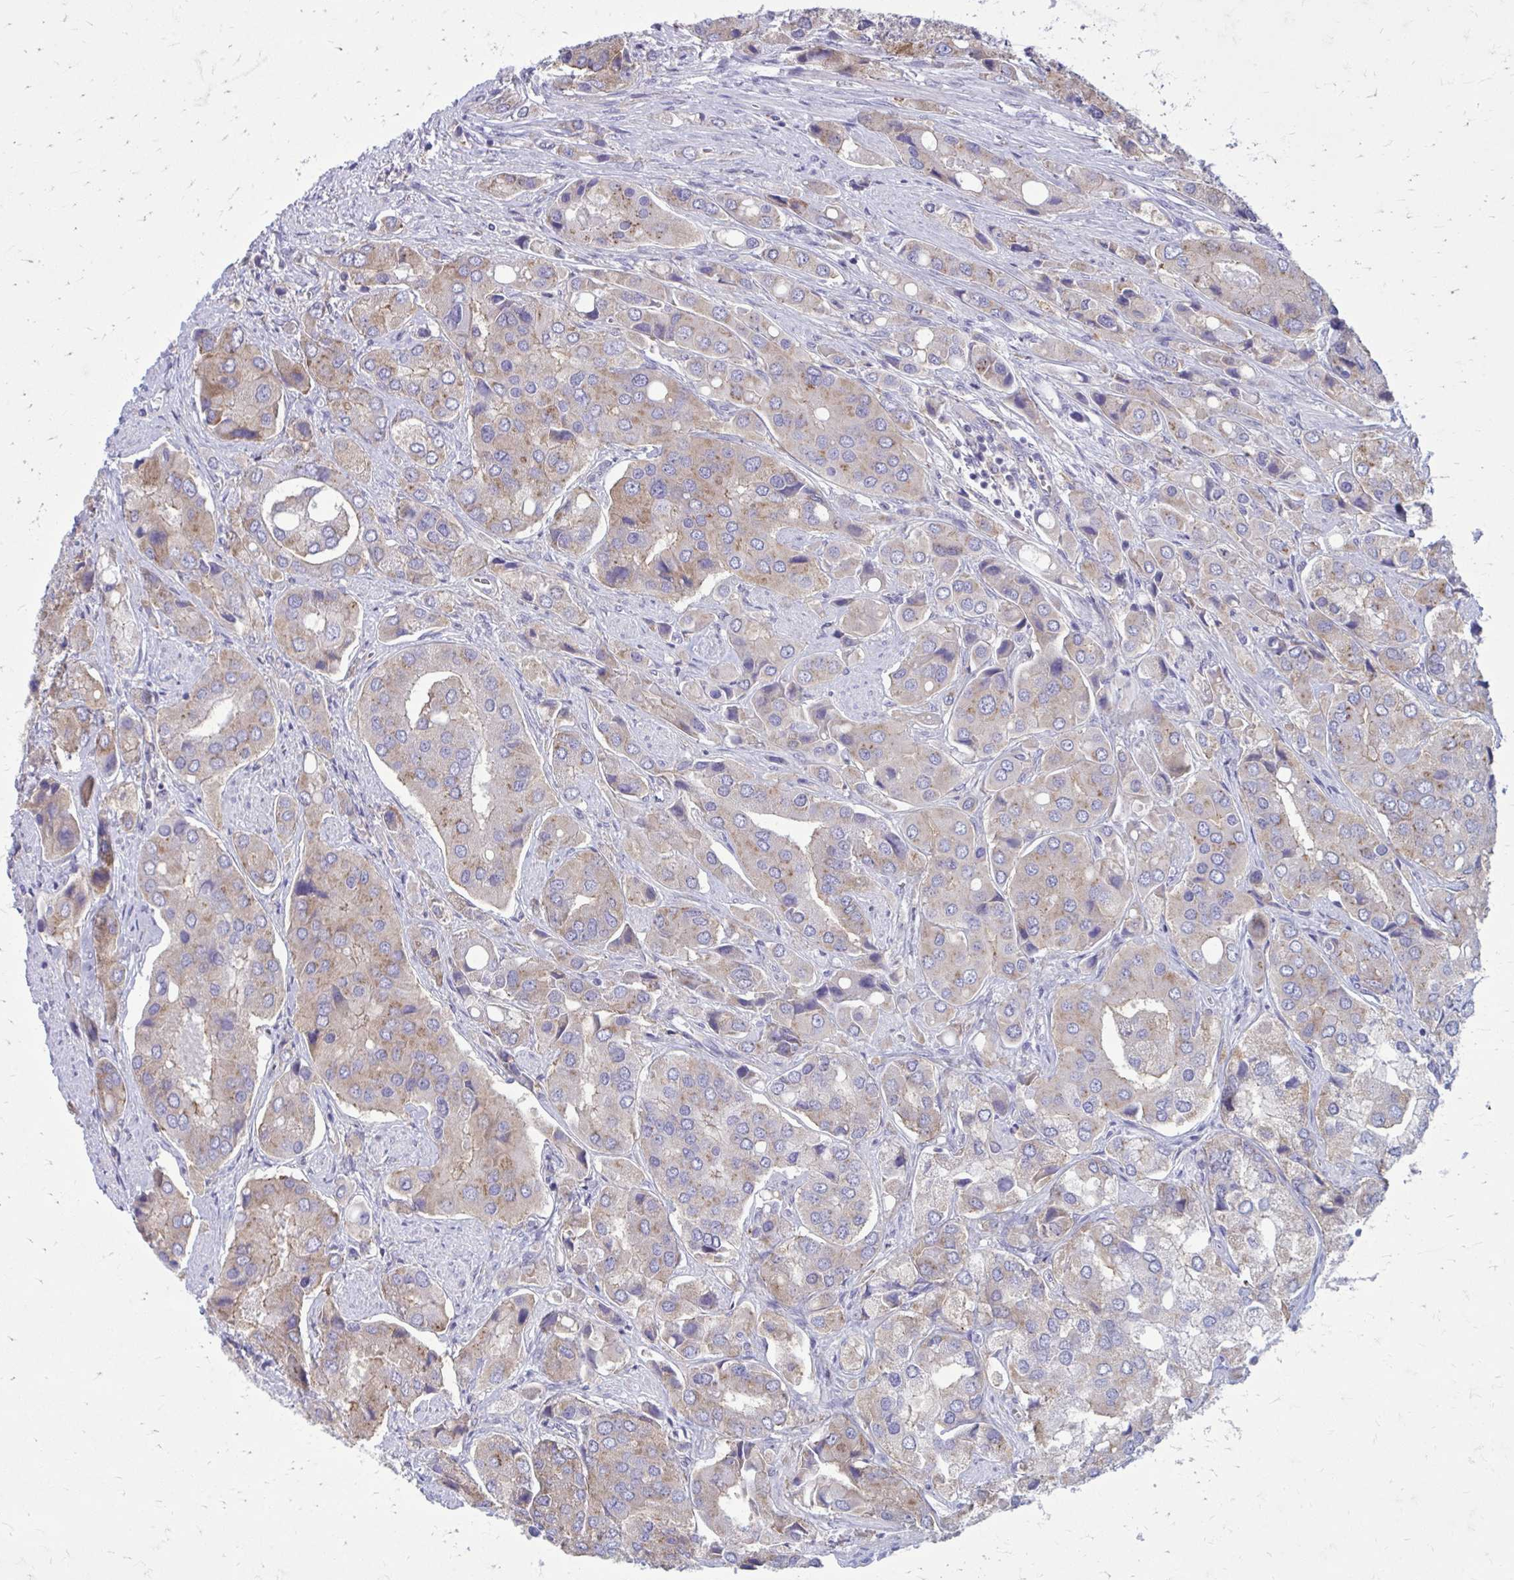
{"staining": {"intensity": "weak", "quantity": "<25%", "location": "cytoplasmic/membranous"}, "tissue": "prostate cancer", "cell_type": "Tumor cells", "image_type": "cancer", "snomed": [{"axis": "morphology", "description": "Adenocarcinoma, Low grade"}, {"axis": "topography", "description": "Prostate"}], "caption": "The immunohistochemistry micrograph has no significant expression in tumor cells of prostate low-grade adenocarcinoma tissue.", "gene": "CLTA", "patient": {"sex": "male", "age": 69}}